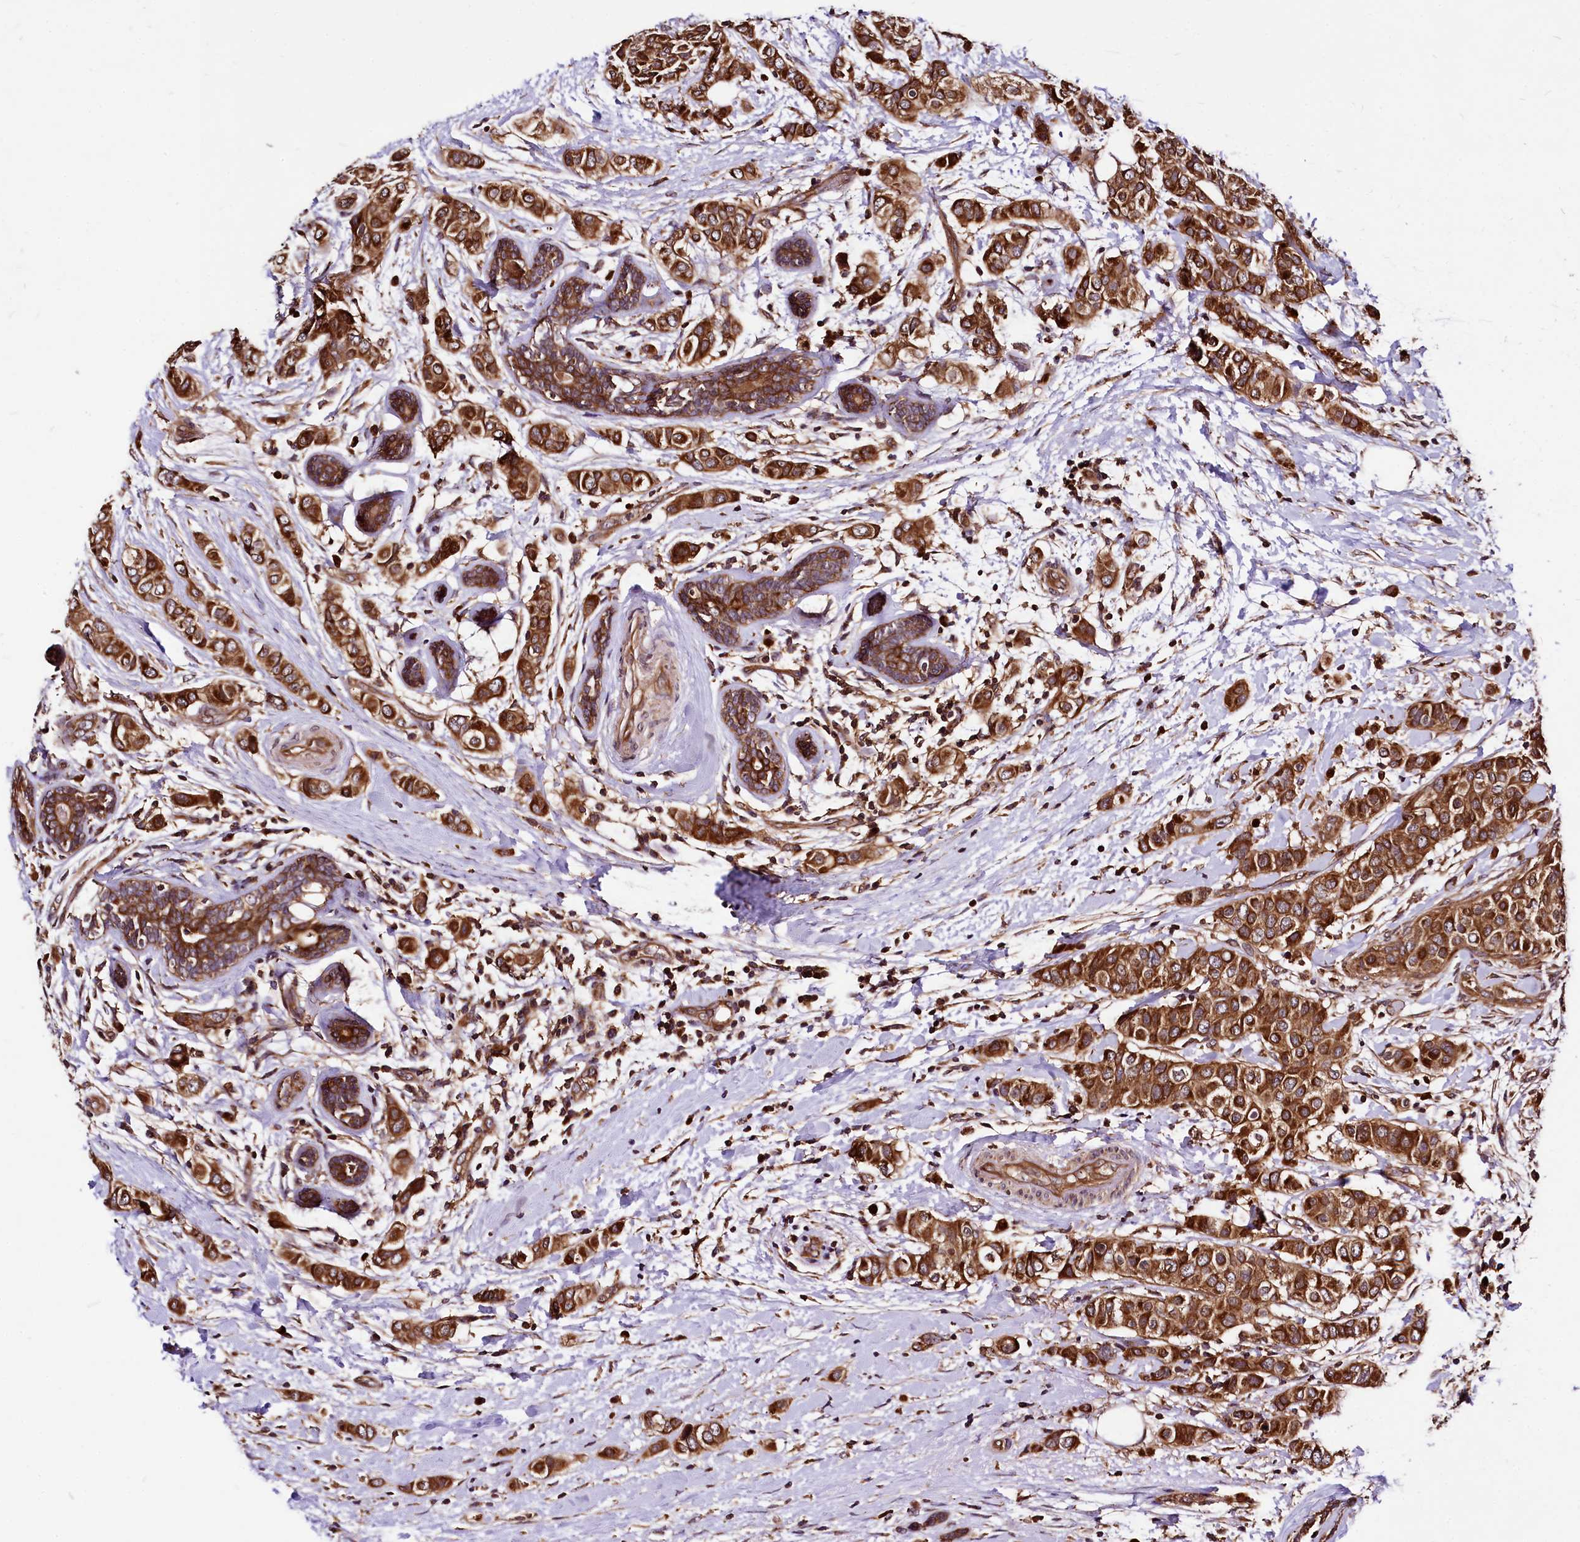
{"staining": {"intensity": "strong", "quantity": ">75%", "location": "cytoplasmic/membranous"}, "tissue": "breast cancer", "cell_type": "Tumor cells", "image_type": "cancer", "snomed": [{"axis": "morphology", "description": "Lobular carcinoma"}, {"axis": "topography", "description": "Breast"}], "caption": "A micrograph showing strong cytoplasmic/membranous expression in about >75% of tumor cells in breast lobular carcinoma, as visualized by brown immunohistochemical staining.", "gene": "LRSAM1", "patient": {"sex": "female", "age": 51}}